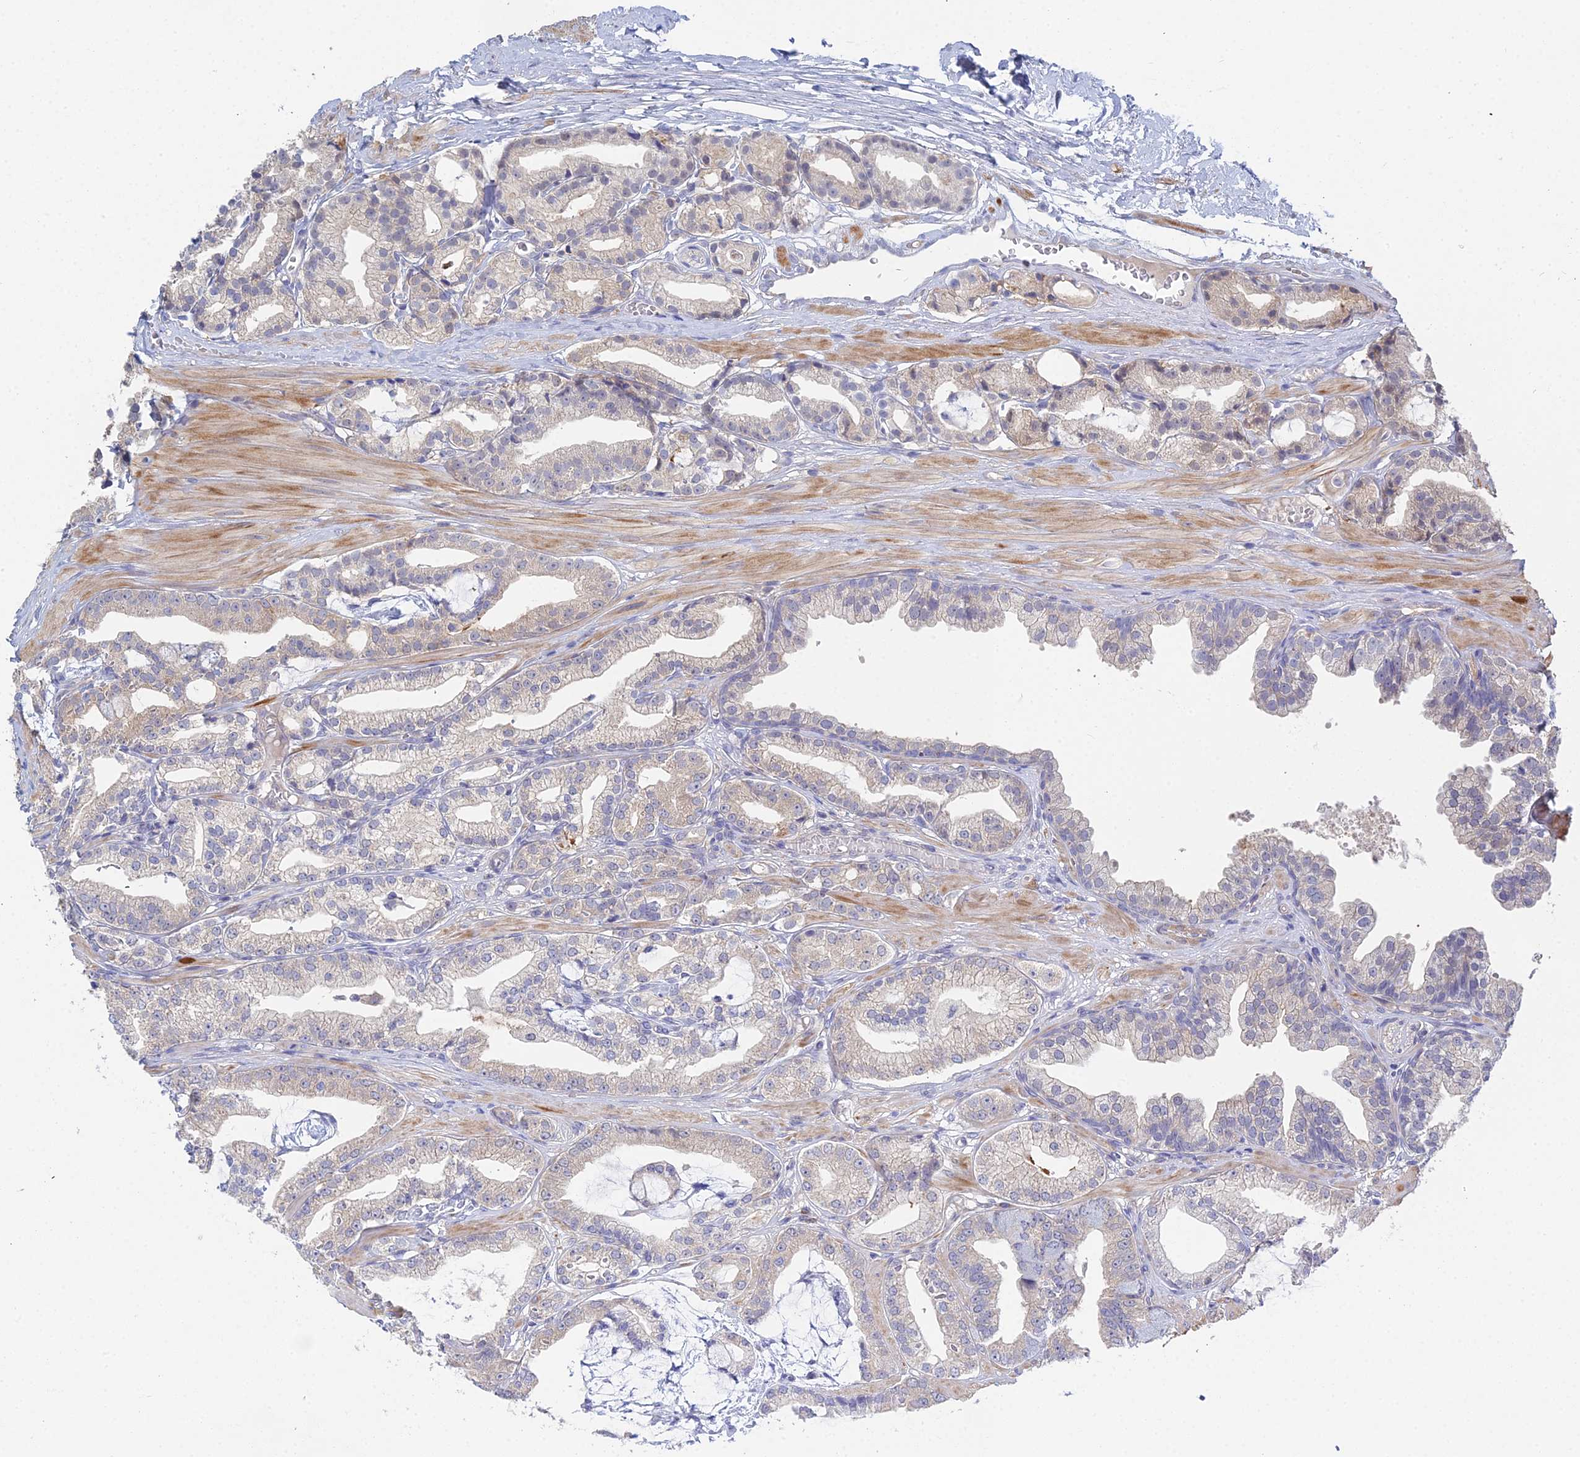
{"staining": {"intensity": "negative", "quantity": "none", "location": "none"}, "tissue": "prostate cancer", "cell_type": "Tumor cells", "image_type": "cancer", "snomed": [{"axis": "morphology", "description": "Adenocarcinoma, High grade"}, {"axis": "topography", "description": "Prostate"}], "caption": "A histopathology image of prostate cancer stained for a protein demonstrates no brown staining in tumor cells.", "gene": "DNAH14", "patient": {"sex": "male", "age": 71}}